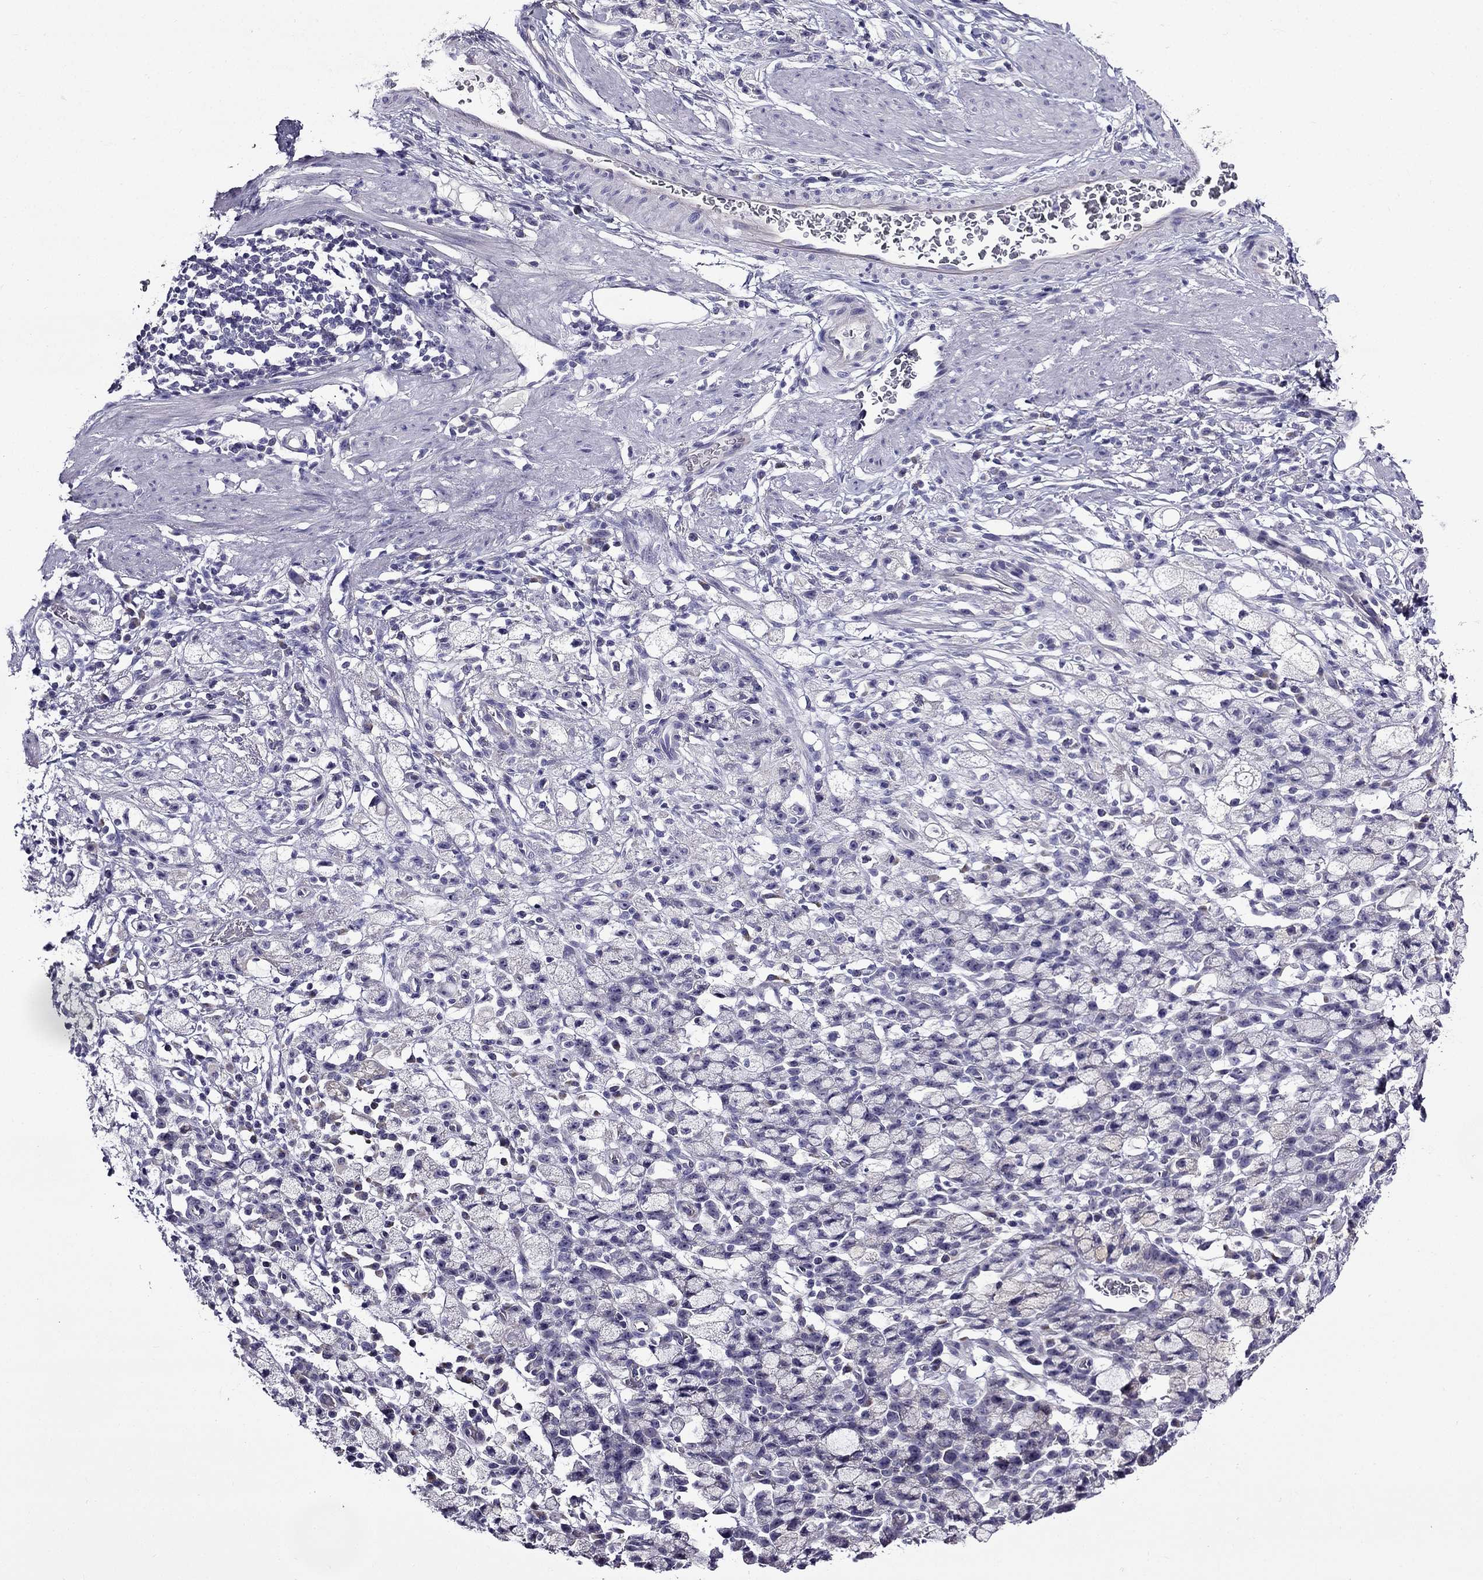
{"staining": {"intensity": "negative", "quantity": "none", "location": "none"}, "tissue": "stomach cancer", "cell_type": "Tumor cells", "image_type": "cancer", "snomed": [{"axis": "morphology", "description": "Adenocarcinoma, NOS"}, {"axis": "topography", "description": "Stomach"}], "caption": "High magnification brightfield microscopy of adenocarcinoma (stomach) stained with DAB (brown) and counterstained with hematoxylin (blue): tumor cells show no significant expression.", "gene": "TMEM266", "patient": {"sex": "male", "age": 58}}